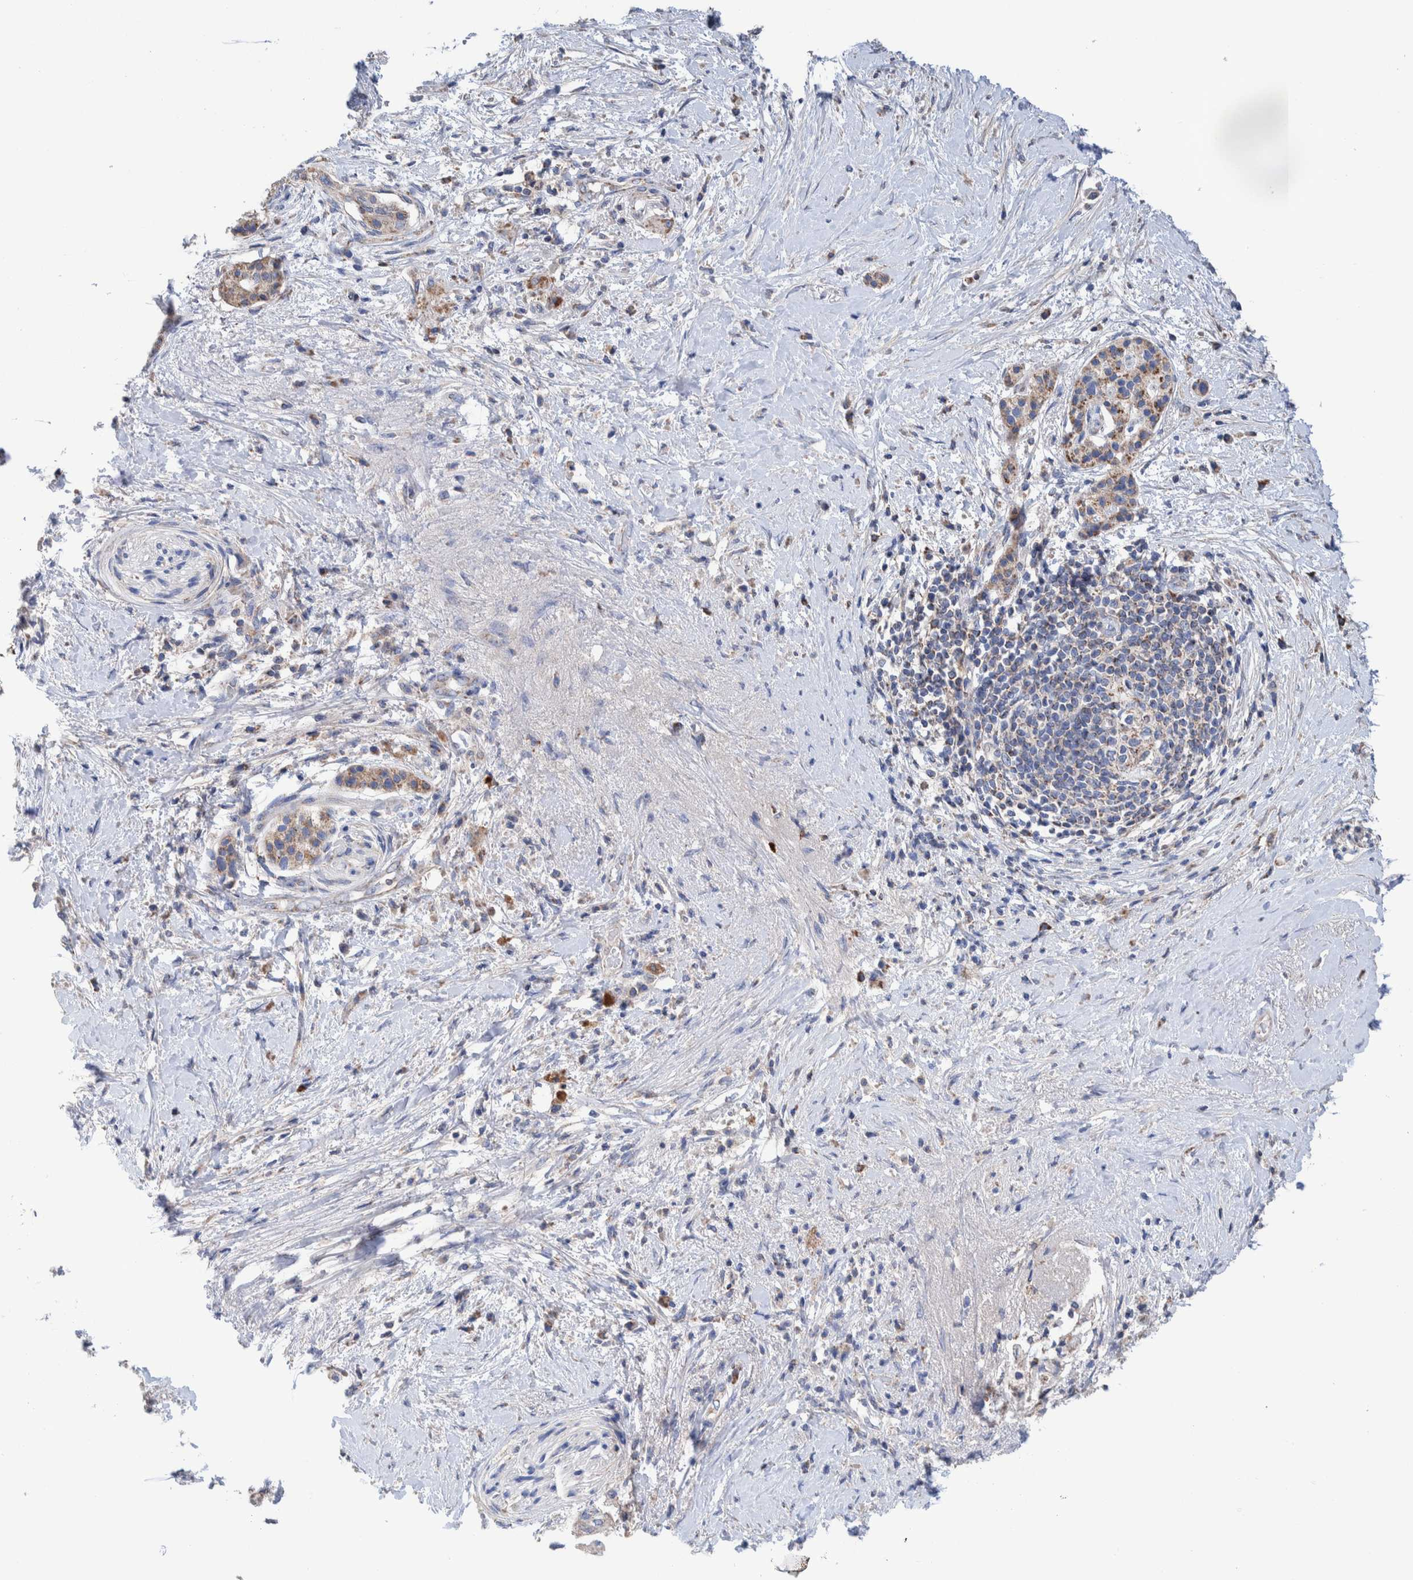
{"staining": {"intensity": "weak", "quantity": ">75%", "location": "cytoplasmic/membranous"}, "tissue": "pancreatic cancer", "cell_type": "Tumor cells", "image_type": "cancer", "snomed": [{"axis": "morphology", "description": "Normal tissue, NOS"}, {"axis": "morphology", "description": "Adenocarcinoma, NOS"}, {"axis": "topography", "description": "Pancreas"}, {"axis": "topography", "description": "Duodenum"}], "caption": "Immunohistochemistry (IHC) (DAB (3,3'-diaminobenzidine)) staining of human pancreatic cancer demonstrates weak cytoplasmic/membranous protein positivity in approximately >75% of tumor cells.", "gene": "DECR1", "patient": {"sex": "female", "age": 60}}